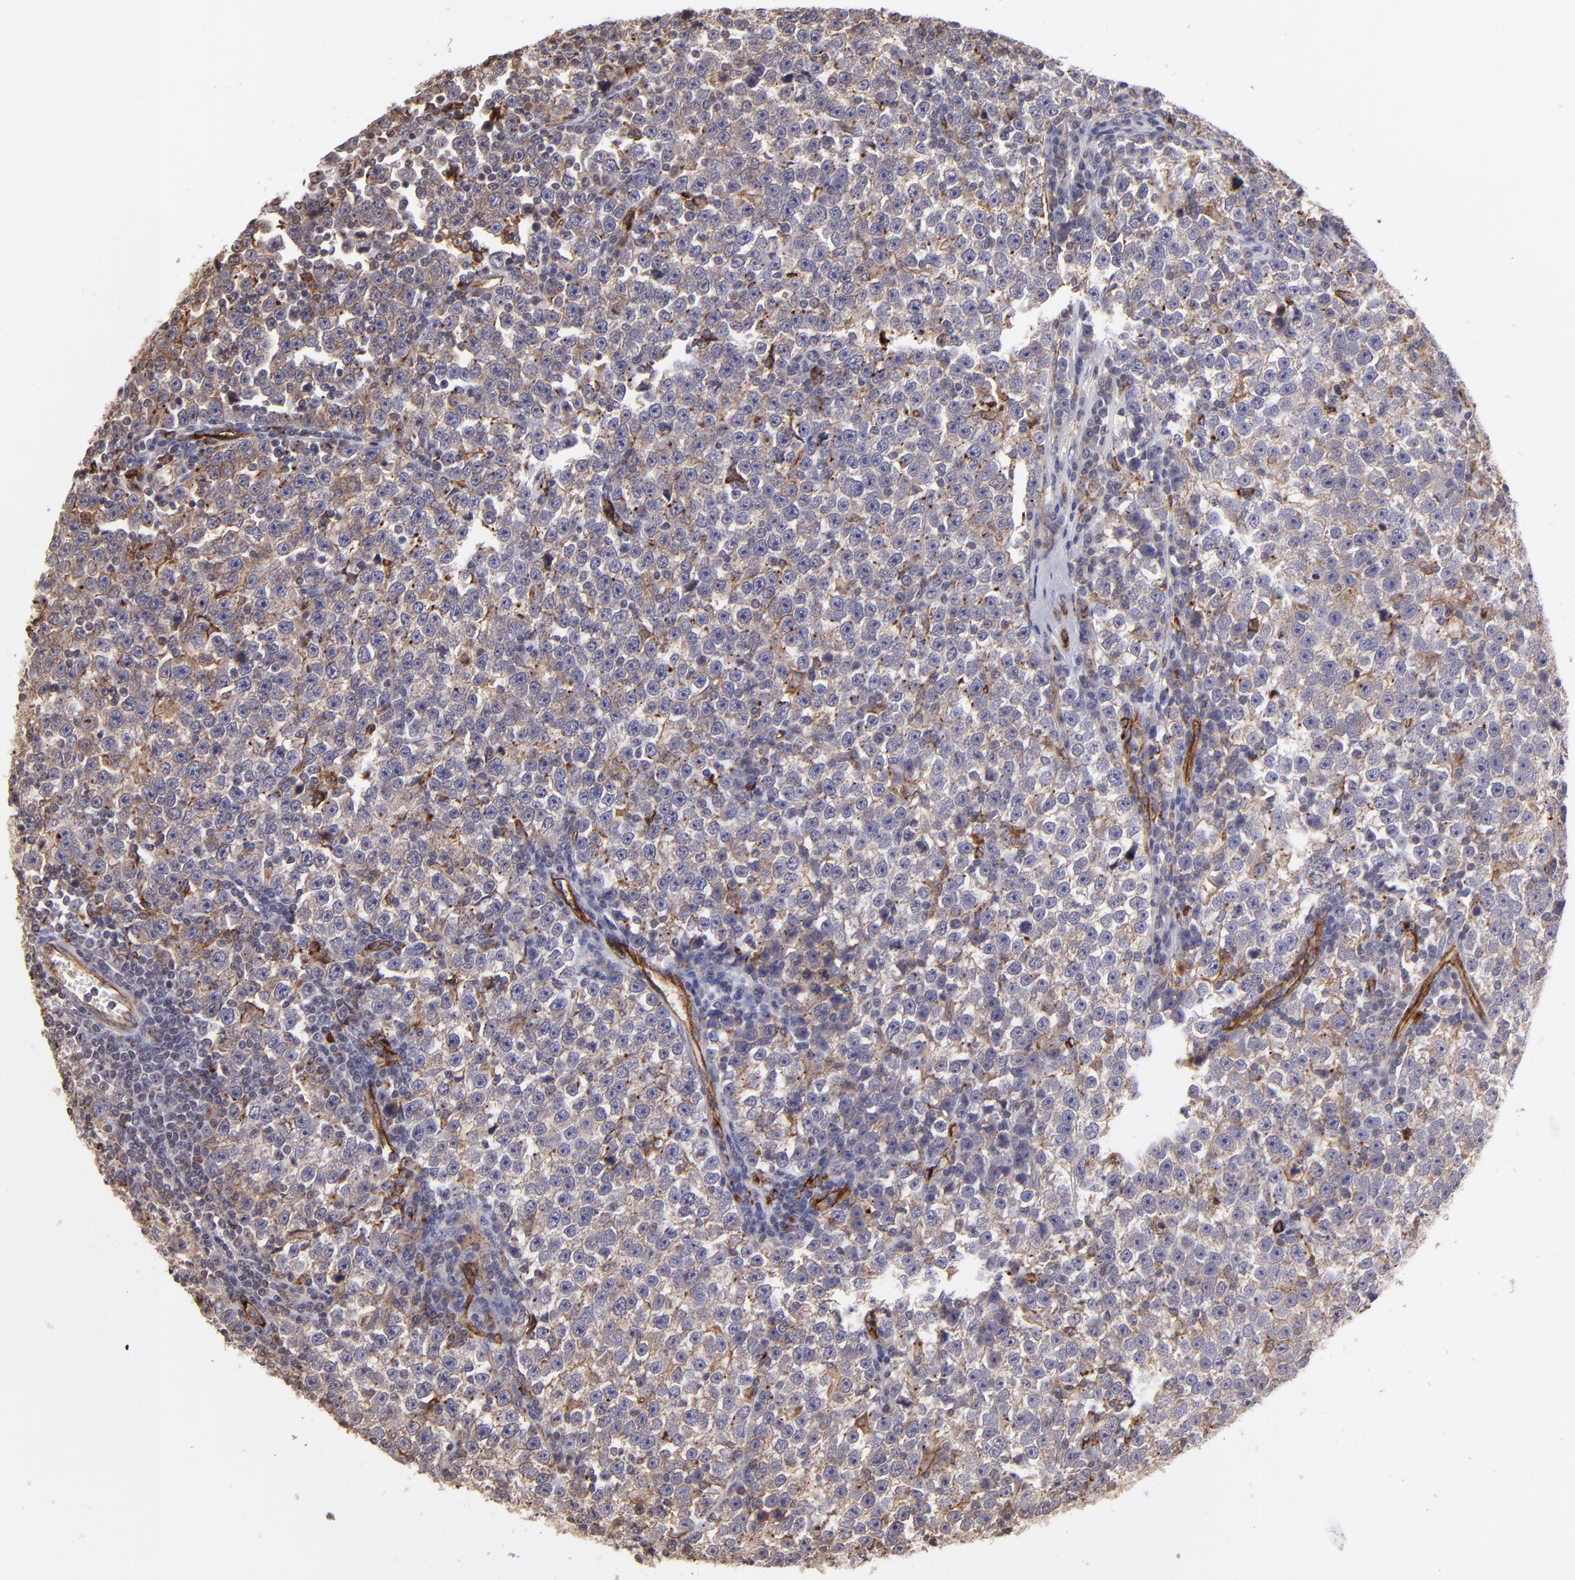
{"staining": {"intensity": "negative", "quantity": "none", "location": "none"}, "tissue": "testis cancer", "cell_type": "Tumor cells", "image_type": "cancer", "snomed": [{"axis": "morphology", "description": "Seminoma, NOS"}, {"axis": "topography", "description": "Testis"}], "caption": "Testis cancer was stained to show a protein in brown. There is no significant staining in tumor cells. (IHC, brightfield microscopy, high magnification).", "gene": "DYSF", "patient": {"sex": "male", "age": 43}}